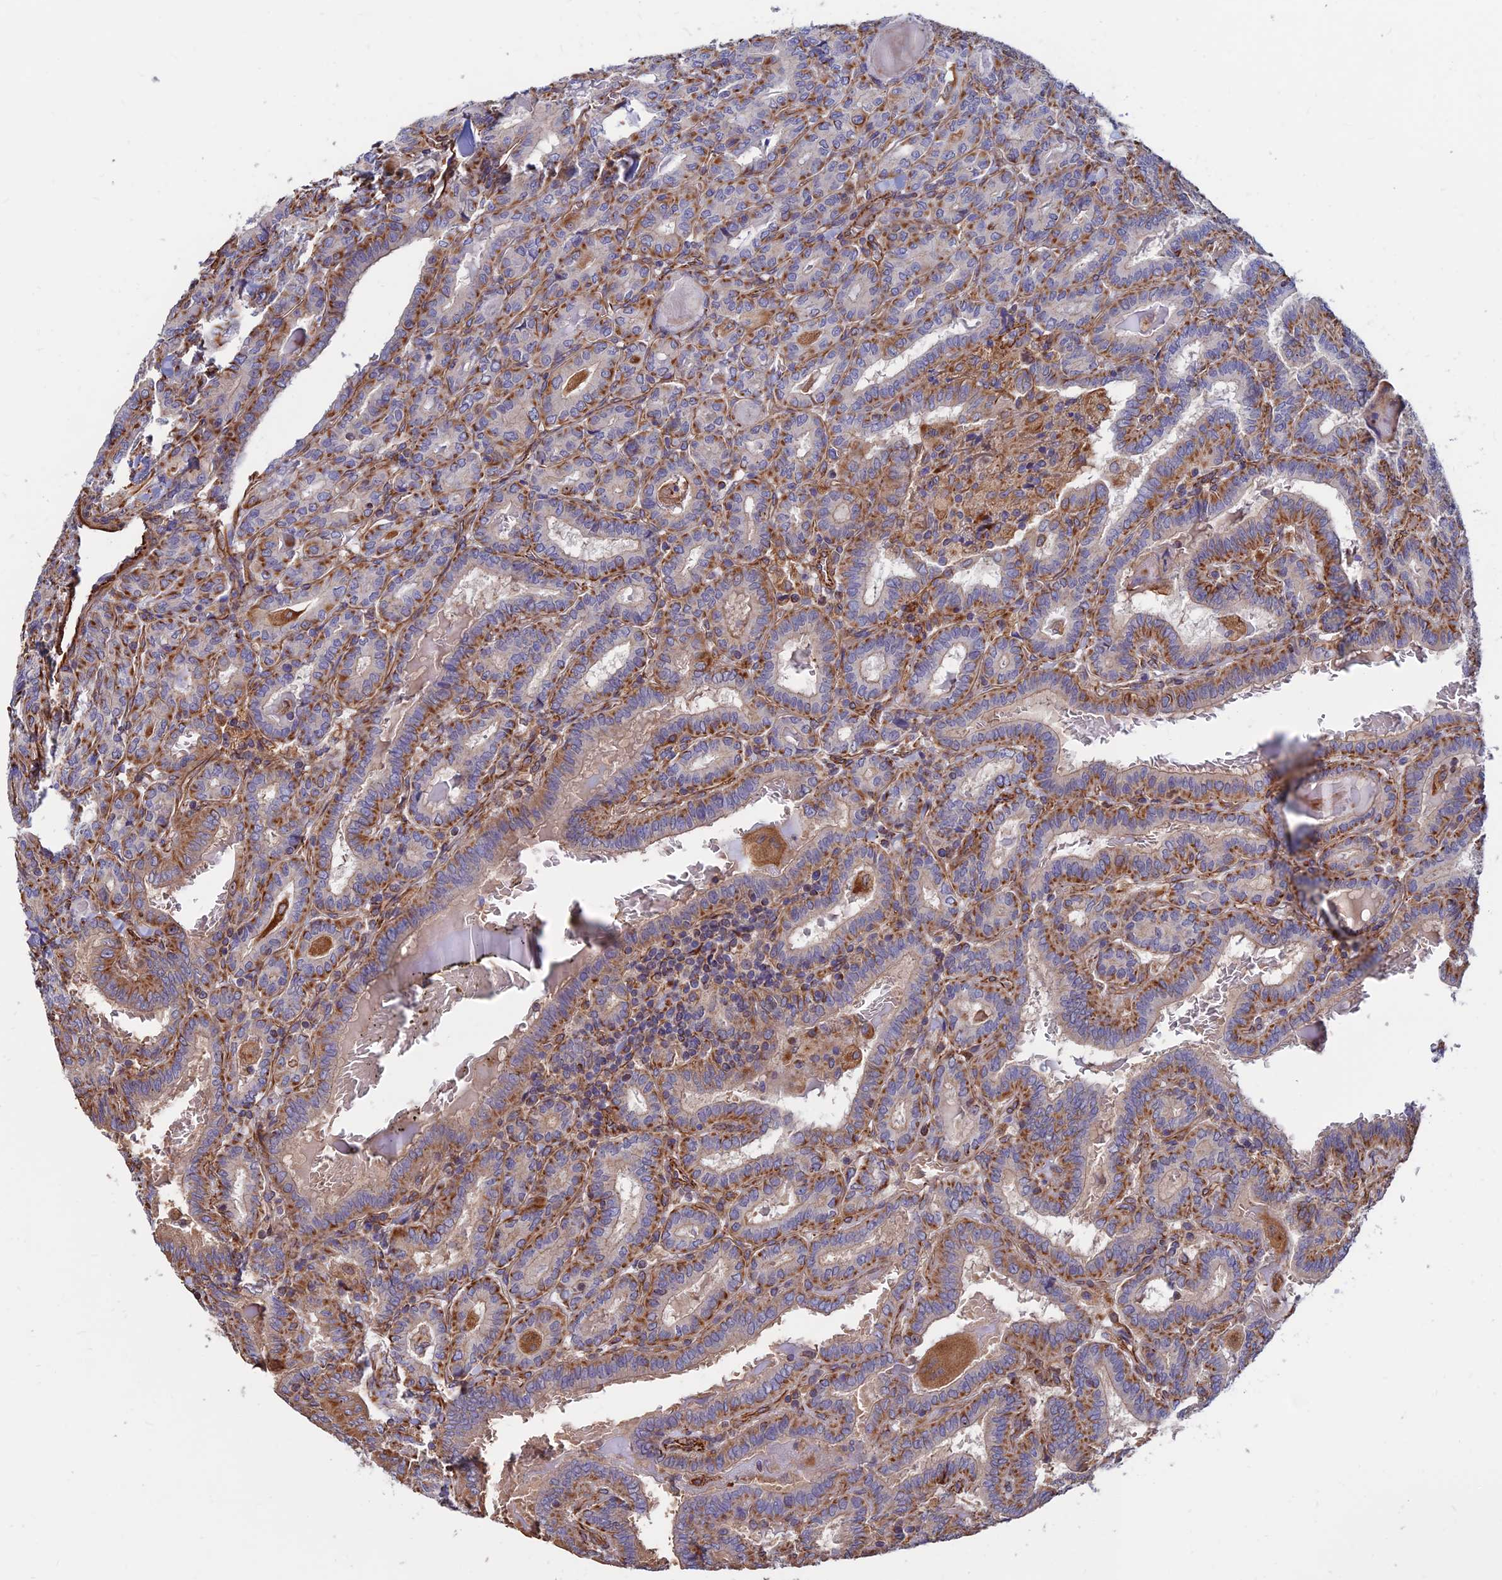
{"staining": {"intensity": "moderate", "quantity": ">75%", "location": "cytoplasmic/membranous"}, "tissue": "thyroid cancer", "cell_type": "Tumor cells", "image_type": "cancer", "snomed": [{"axis": "morphology", "description": "Papillary adenocarcinoma, NOS"}, {"axis": "topography", "description": "Thyroid gland"}], "caption": "A brown stain labels moderate cytoplasmic/membranous staining of a protein in papillary adenocarcinoma (thyroid) tumor cells. (brown staining indicates protein expression, while blue staining denotes nuclei).", "gene": "CDK18", "patient": {"sex": "female", "age": 72}}